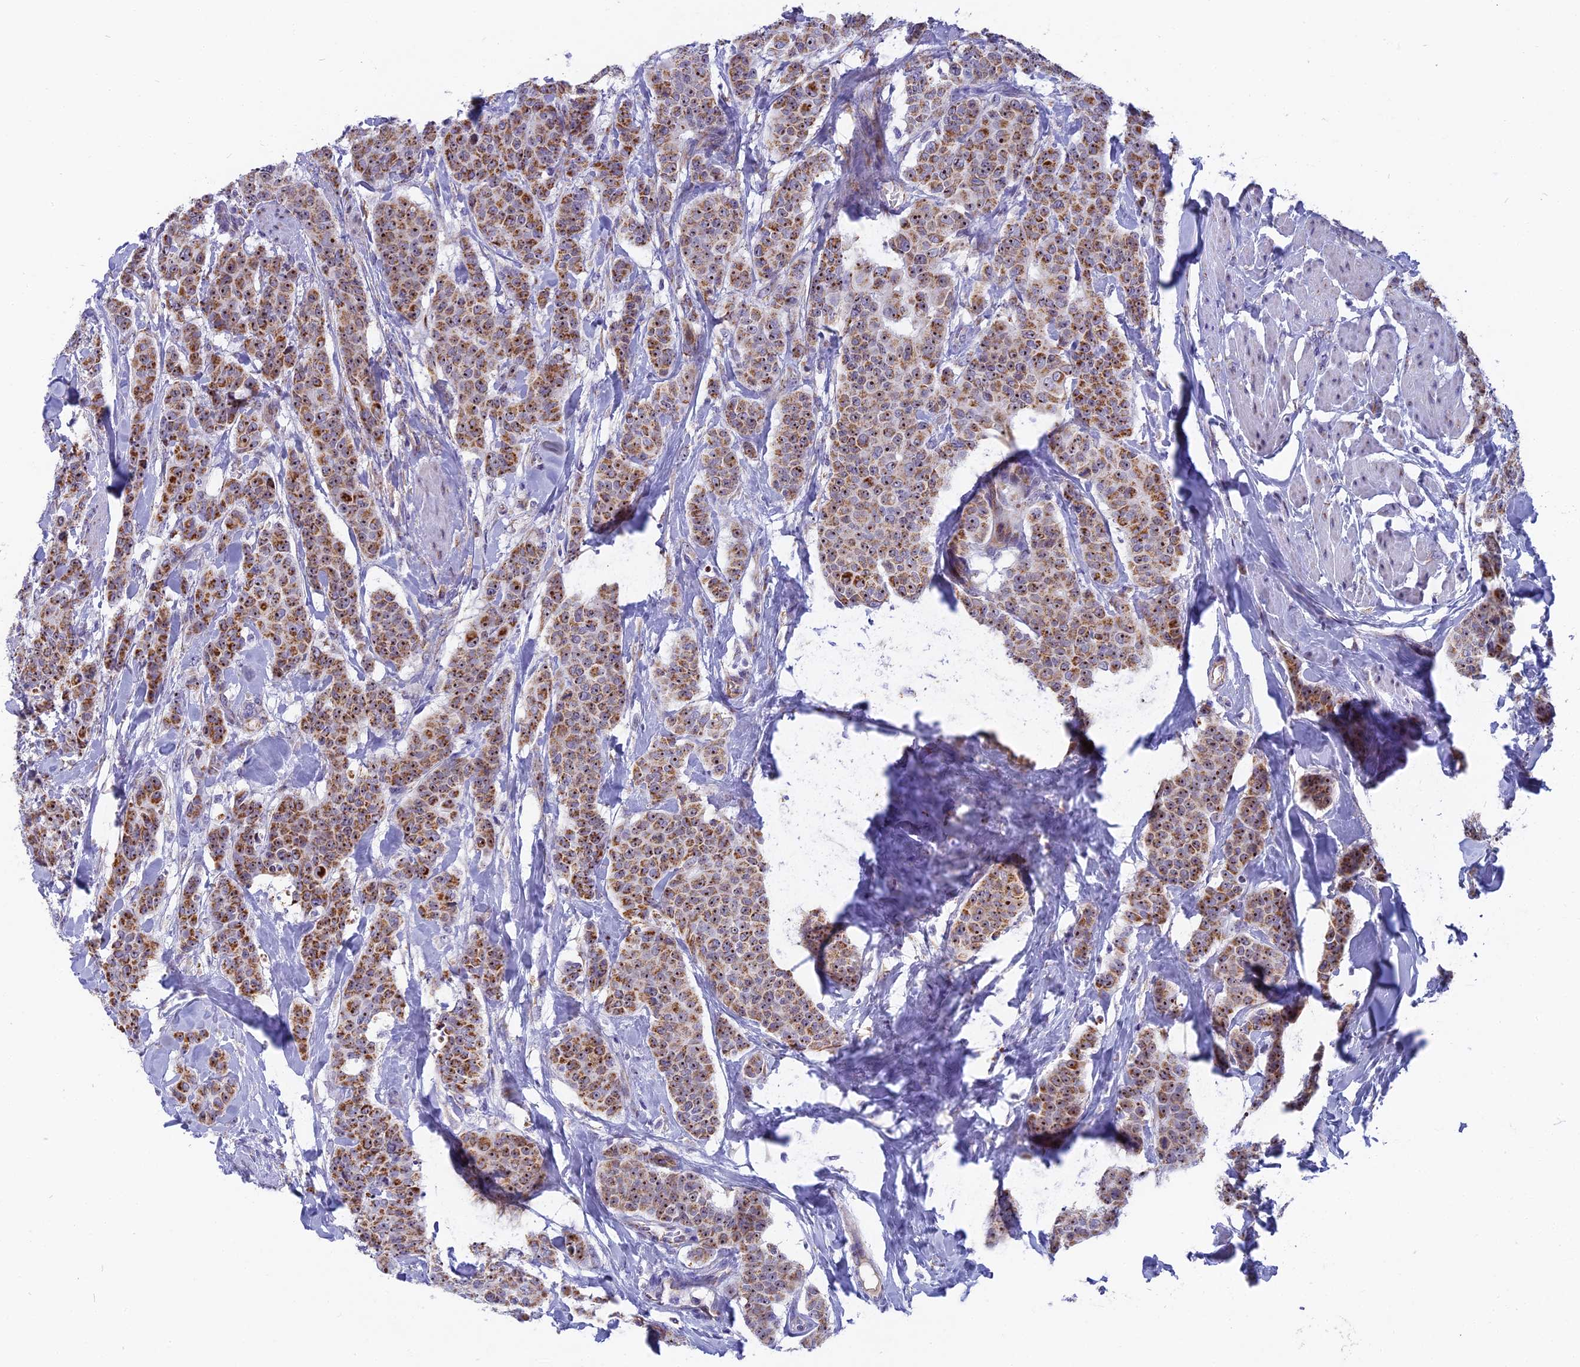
{"staining": {"intensity": "moderate", "quantity": ">75%", "location": "cytoplasmic/membranous"}, "tissue": "breast cancer", "cell_type": "Tumor cells", "image_type": "cancer", "snomed": [{"axis": "morphology", "description": "Duct carcinoma"}, {"axis": "topography", "description": "Breast"}], "caption": "Immunohistochemical staining of human breast cancer (intraductal carcinoma) displays medium levels of moderate cytoplasmic/membranous expression in about >75% of tumor cells.", "gene": "DTWD1", "patient": {"sex": "female", "age": 40}}